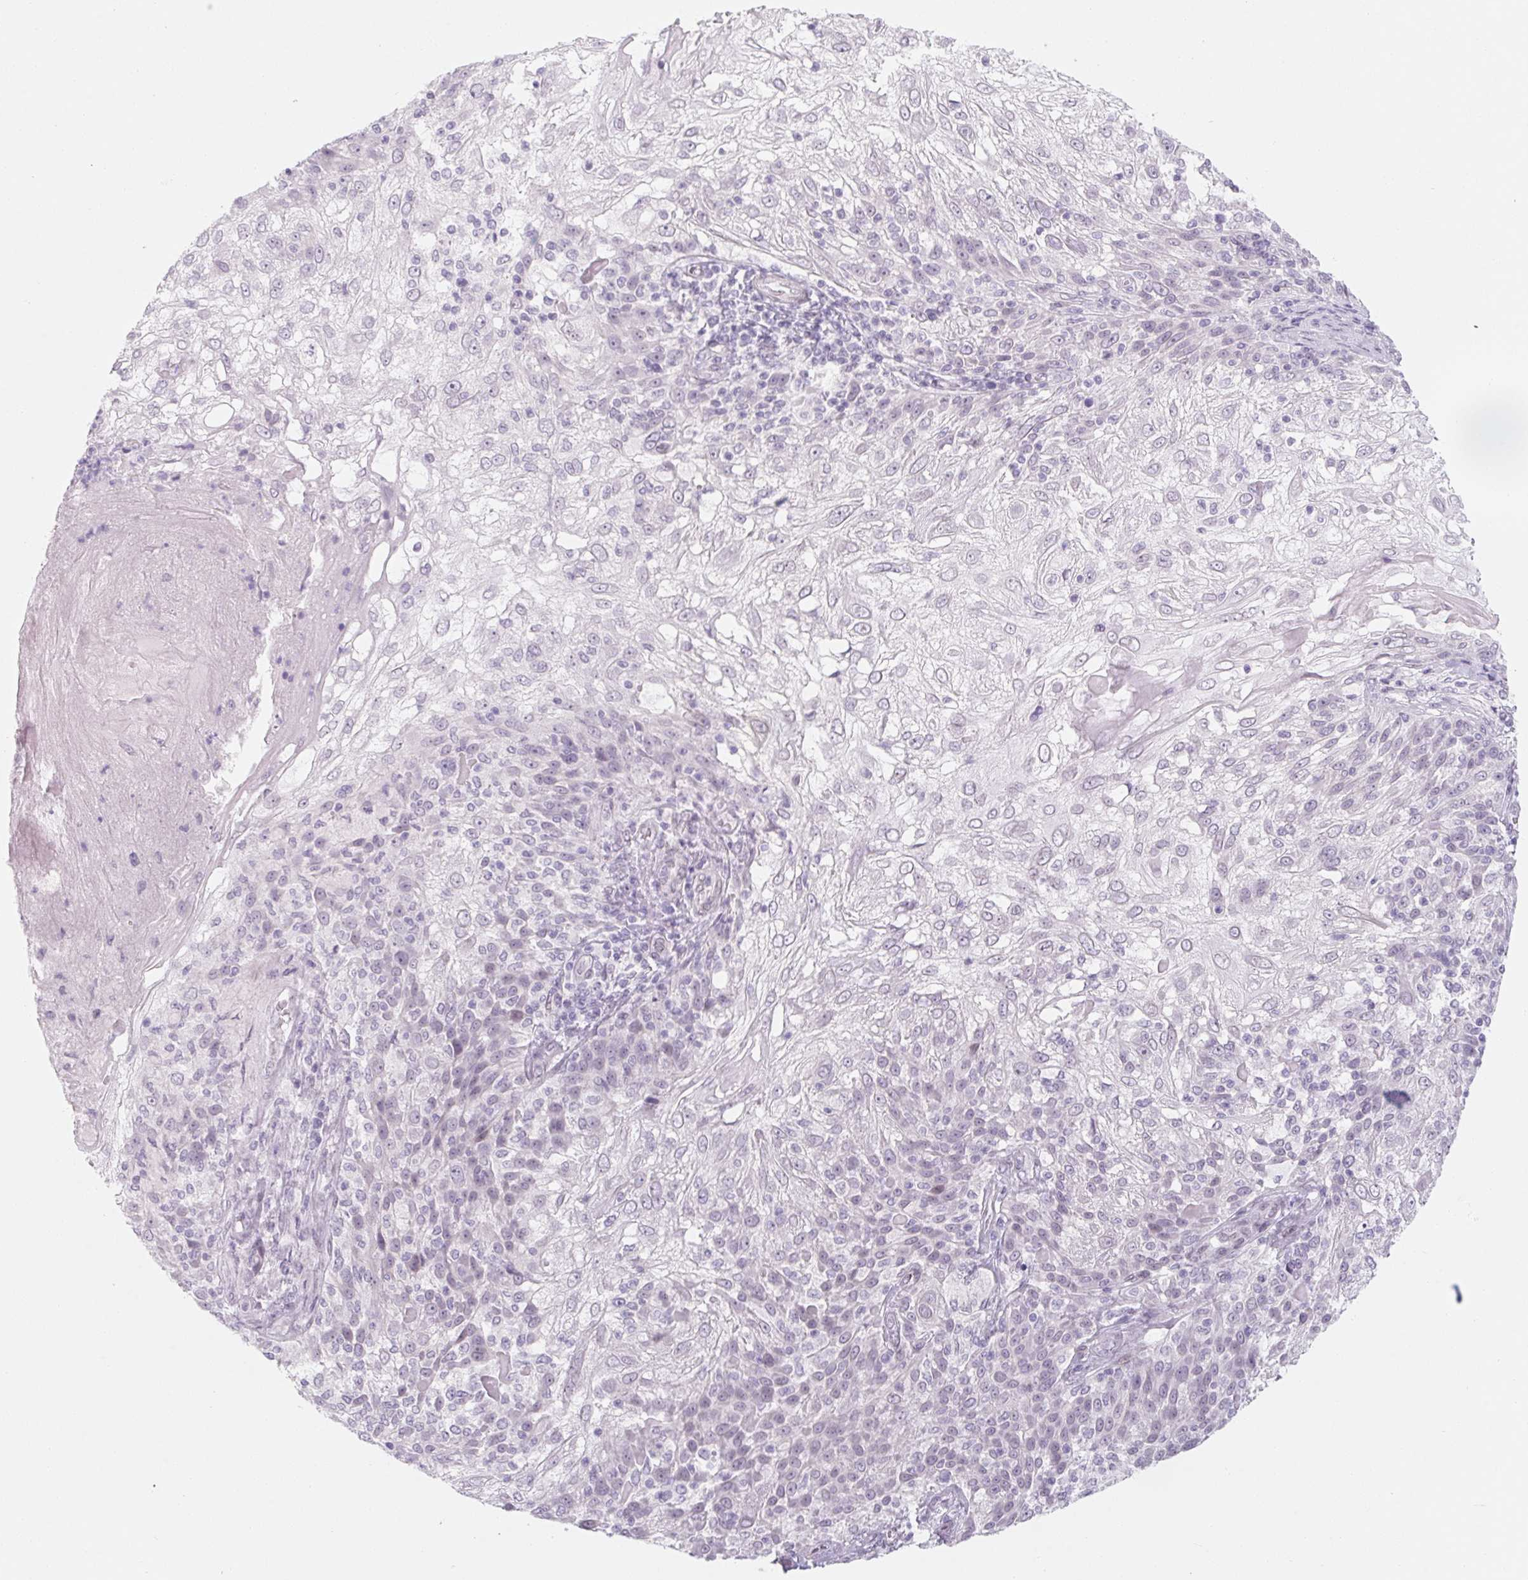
{"staining": {"intensity": "negative", "quantity": "none", "location": "none"}, "tissue": "skin cancer", "cell_type": "Tumor cells", "image_type": "cancer", "snomed": [{"axis": "morphology", "description": "Normal tissue, NOS"}, {"axis": "morphology", "description": "Squamous cell carcinoma, NOS"}, {"axis": "topography", "description": "Skin"}], "caption": "A histopathology image of skin squamous cell carcinoma stained for a protein reveals no brown staining in tumor cells.", "gene": "KCNQ2", "patient": {"sex": "female", "age": 83}}